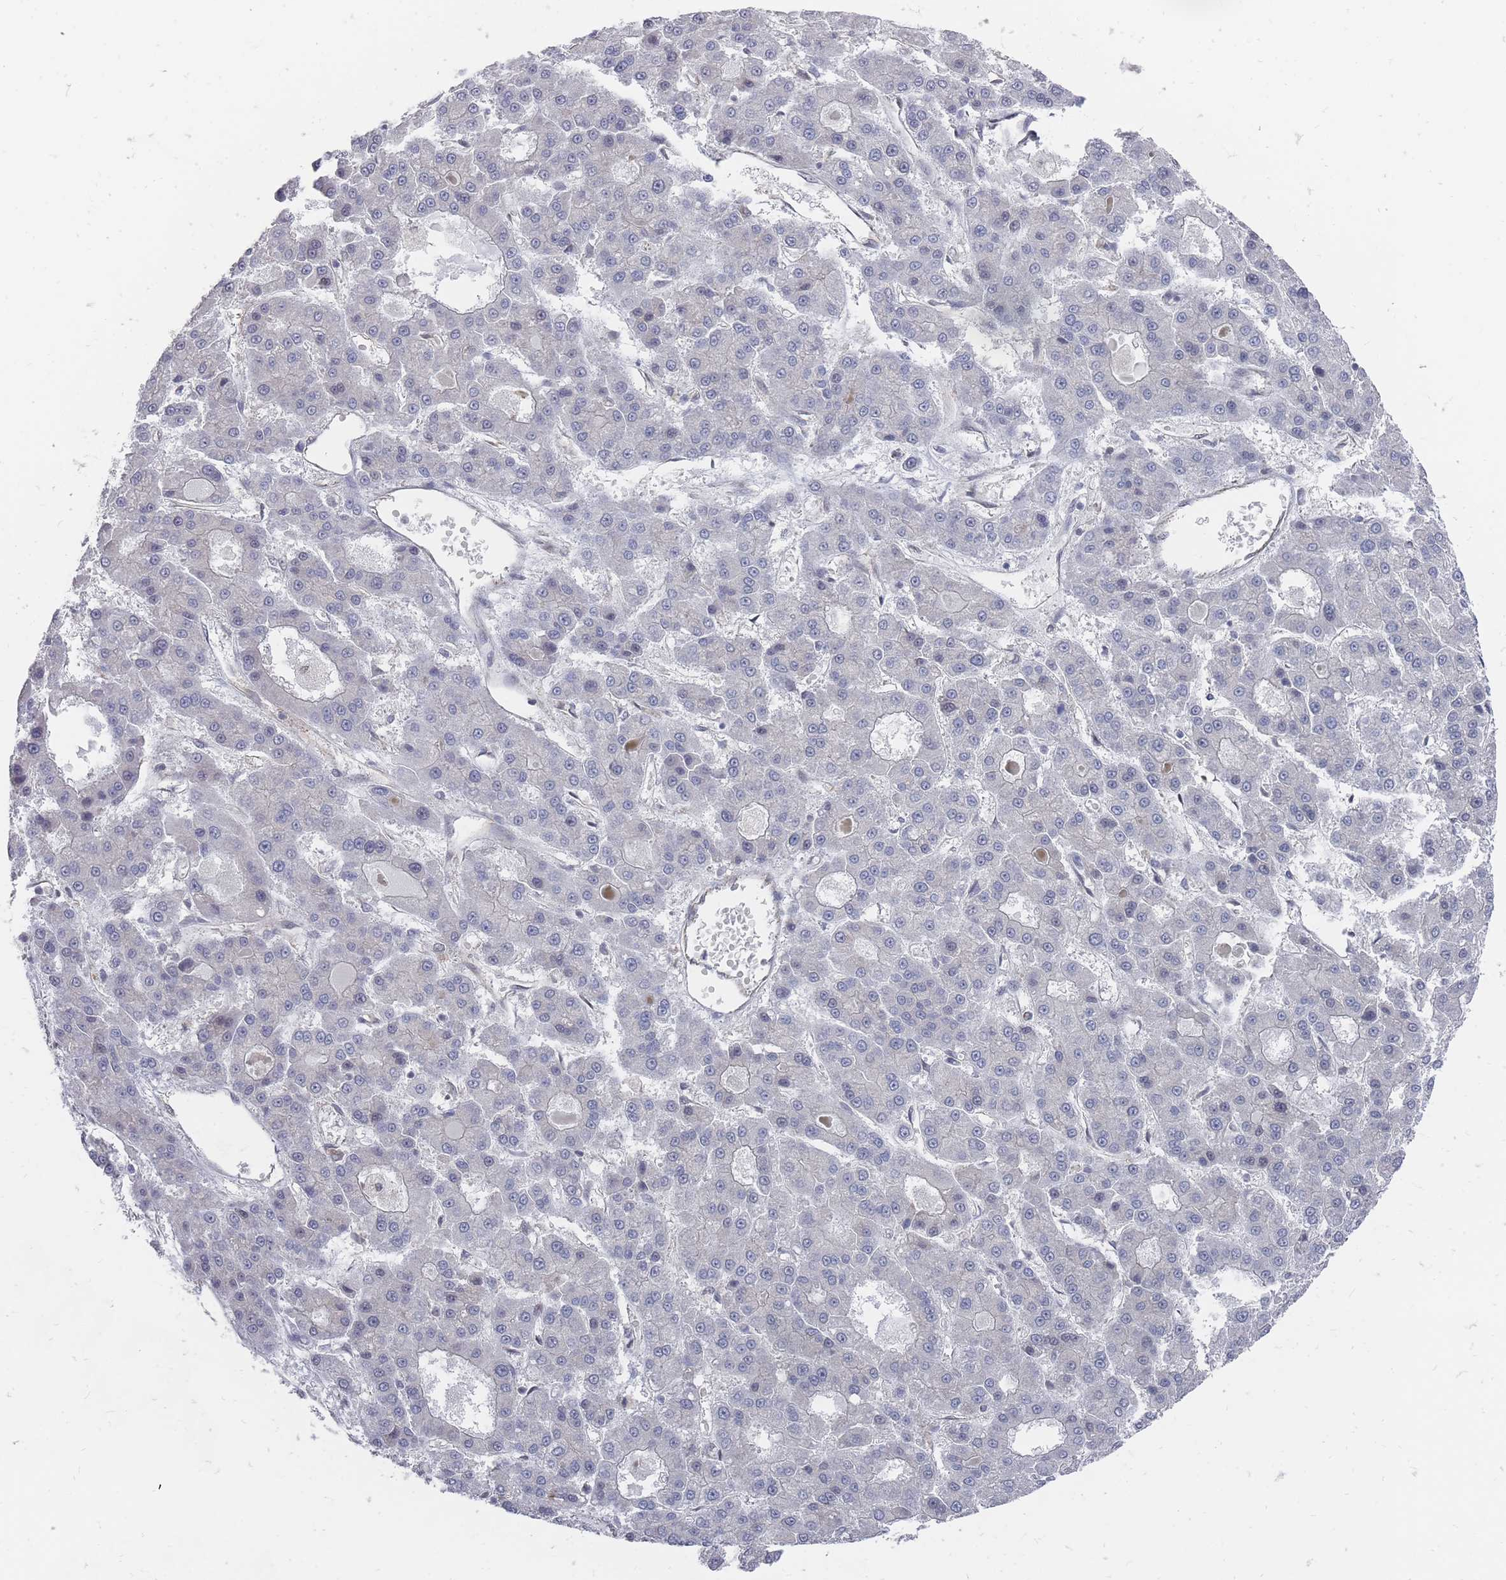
{"staining": {"intensity": "weak", "quantity": "<25%", "location": "cytoplasmic/membranous"}, "tissue": "liver cancer", "cell_type": "Tumor cells", "image_type": "cancer", "snomed": [{"axis": "morphology", "description": "Carcinoma, Hepatocellular, NOS"}, {"axis": "topography", "description": "Liver"}], "caption": "An immunohistochemistry image of liver cancer is shown. There is no staining in tumor cells of liver cancer.", "gene": "NKD1", "patient": {"sex": "male", "age": 70}}